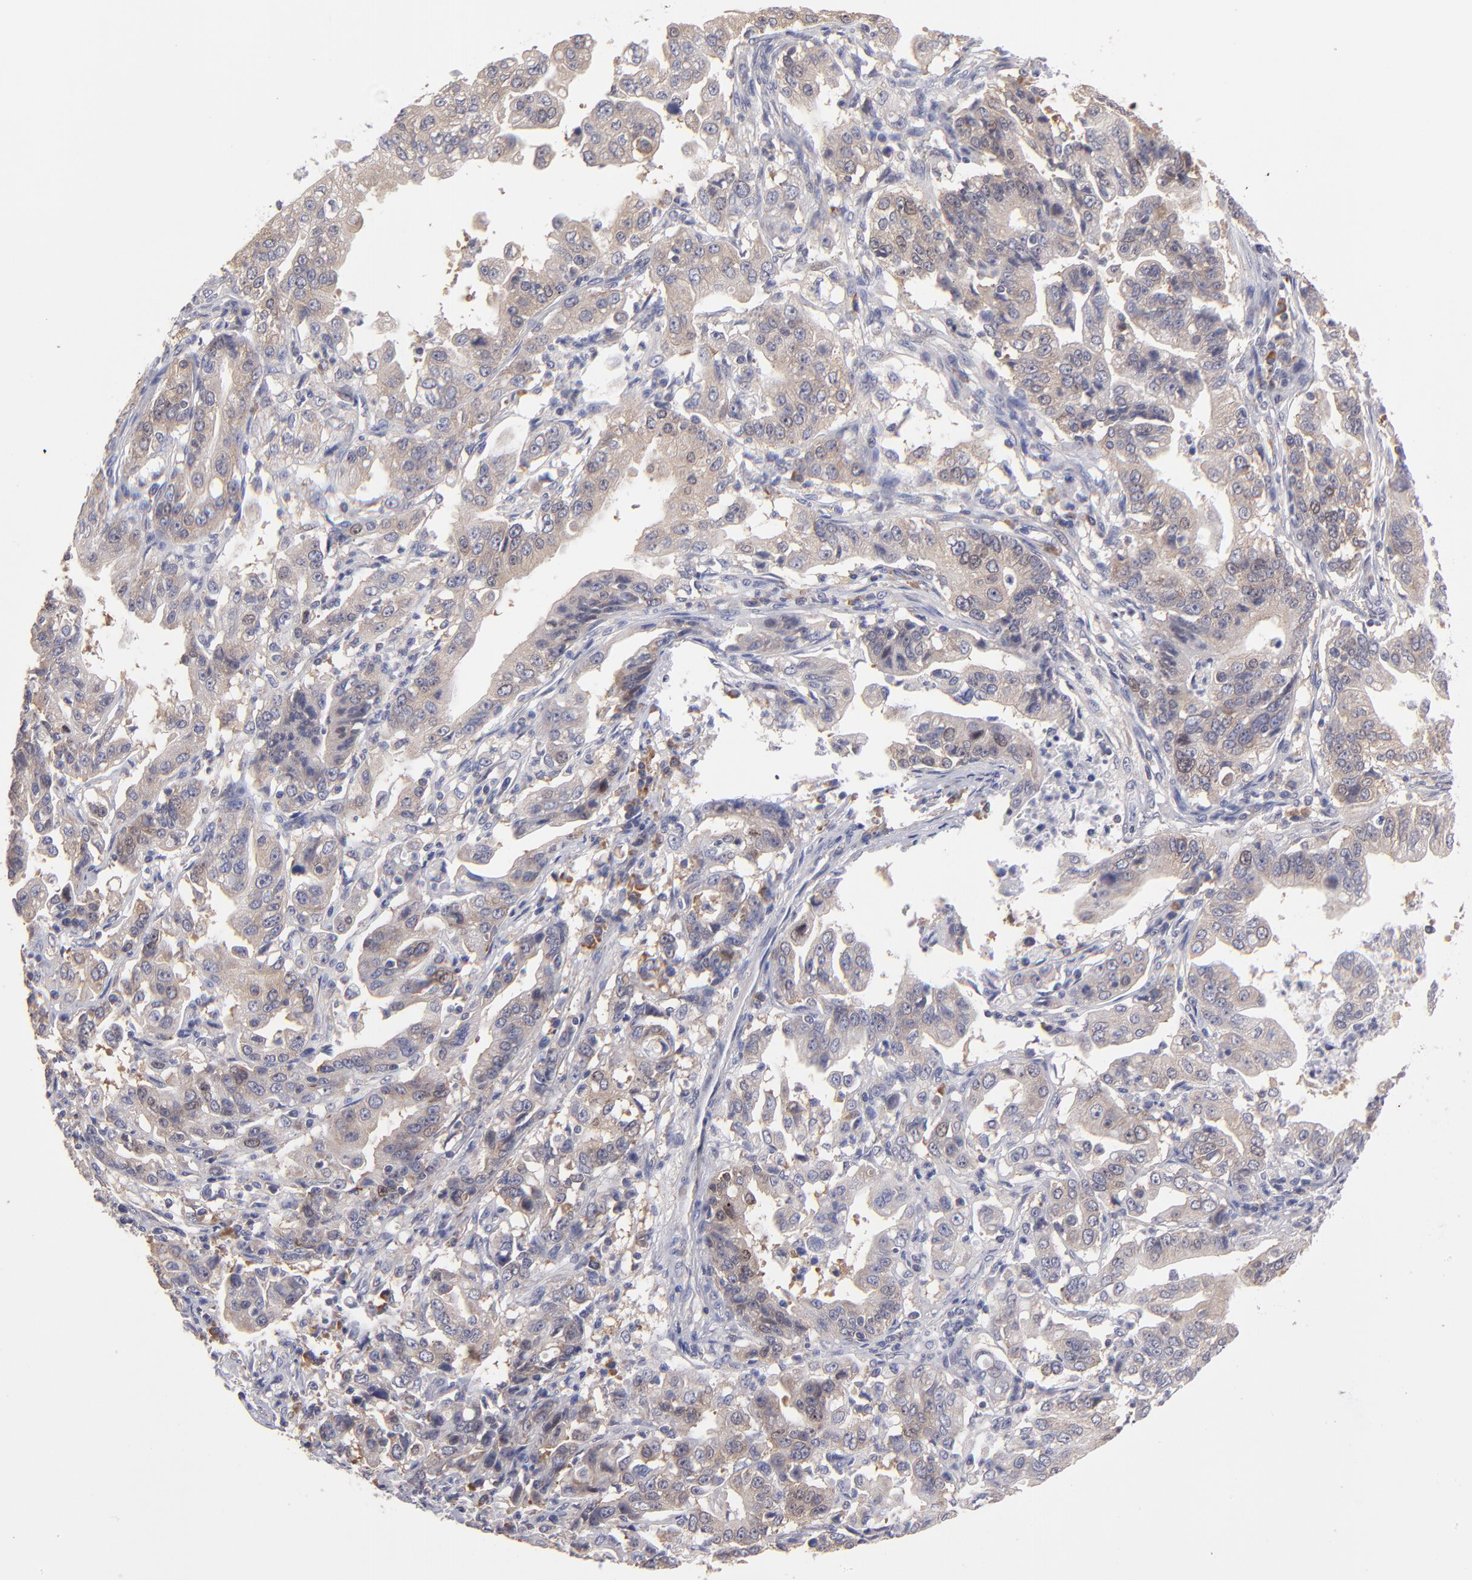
{"staining": {"intensity": "weak", "quantity": ">75%", "location": "cytoplasmic/membranous"}, "tissue": "stomach cancer", "cell_type": "Tumor cells", "image_type": "cancer", "snomed": [{"axis": "morphology", "description": "Adenocarcinoma, NOS"}, {"axis": "topography", "description": "Stomach, upper"}], "caption": "Weak cytoplasmic/membranous protein positivity is appreciated in approximately >75% of tumor cells in adenocarcinoma (stomach). Nuclei are stained in blue.", "gene": "EIF3L", "patient": {"sex": "female", "age": 50}}